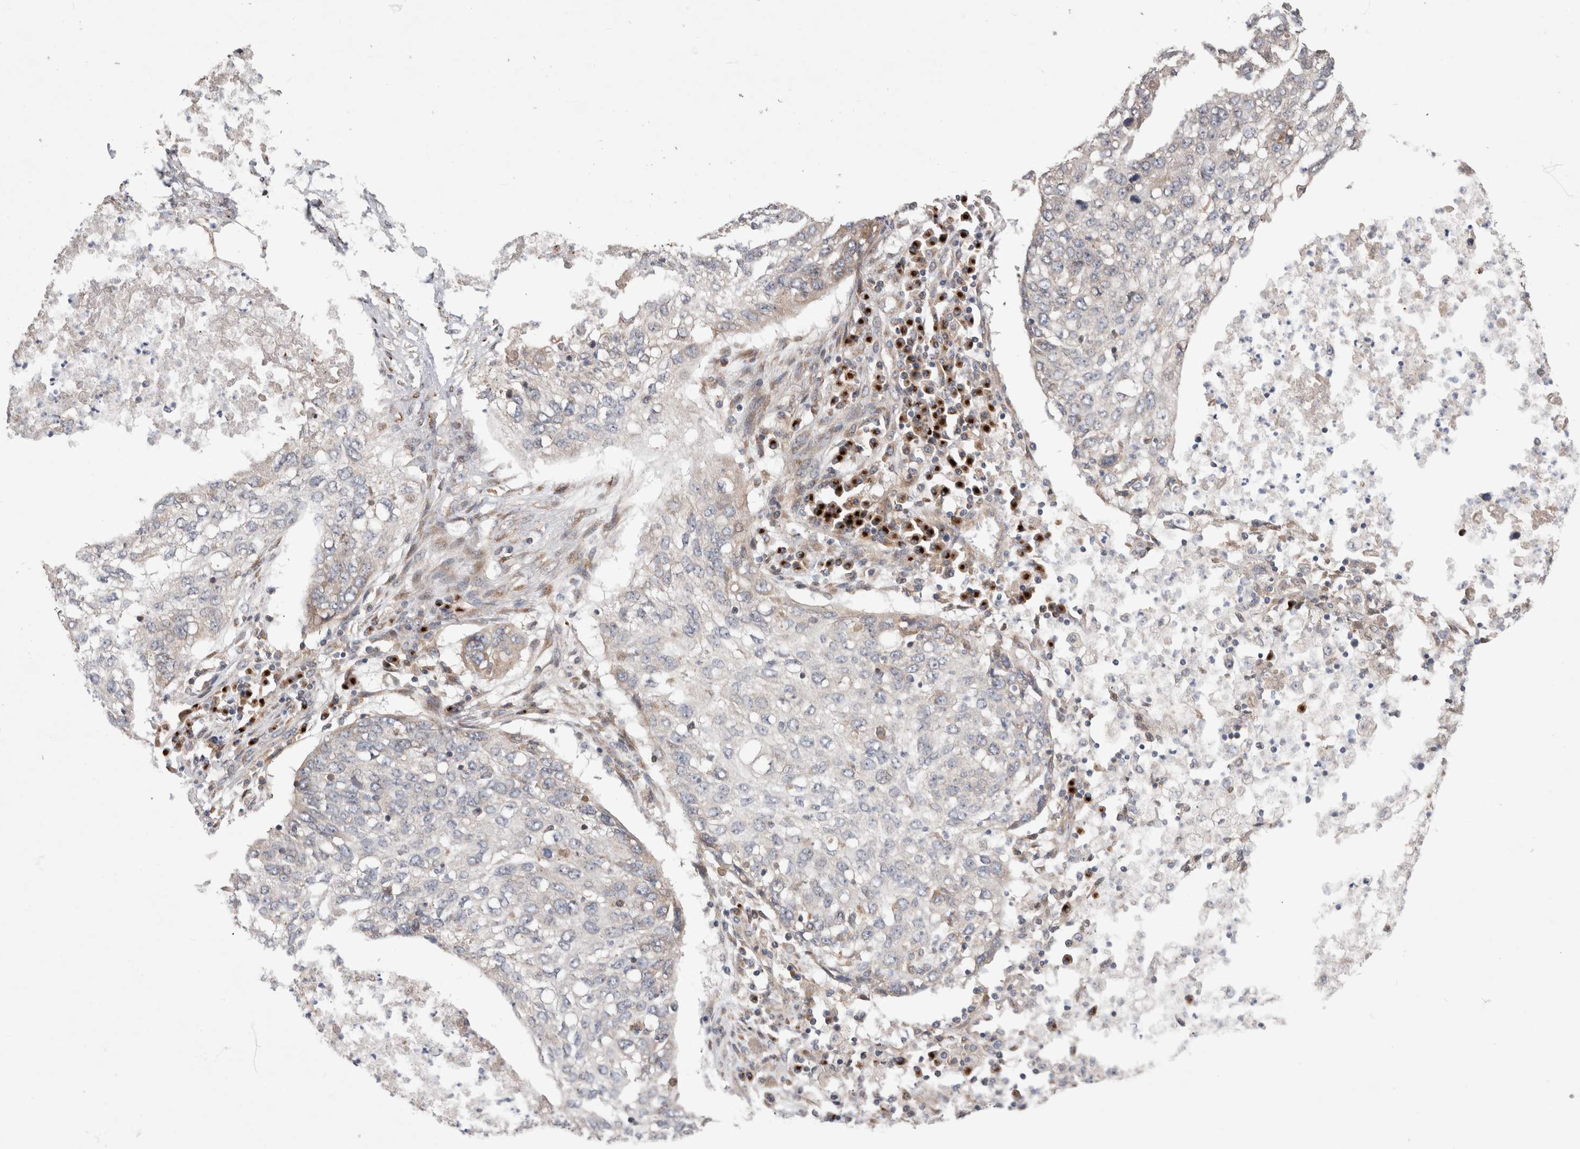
{"staining": {"intensity": "weak", "quantity": "<25%", "location": "cytoplasmic/membranous"}, "tissue": "lung cancer", "cell_type": "Tumor cells", "image_type": "cancer", "snomed": [{"axis": "morphology", "description": "Squamous cell carcinoma, NOS"}, {"axis": "topography", "description": "Lung"}], "caption": "A micrograph of lung cancer stained for a protein displays no brown staining in tumor cells.", "gene": "TRIM5", "patient": {"sex": "female", "age": 63}}